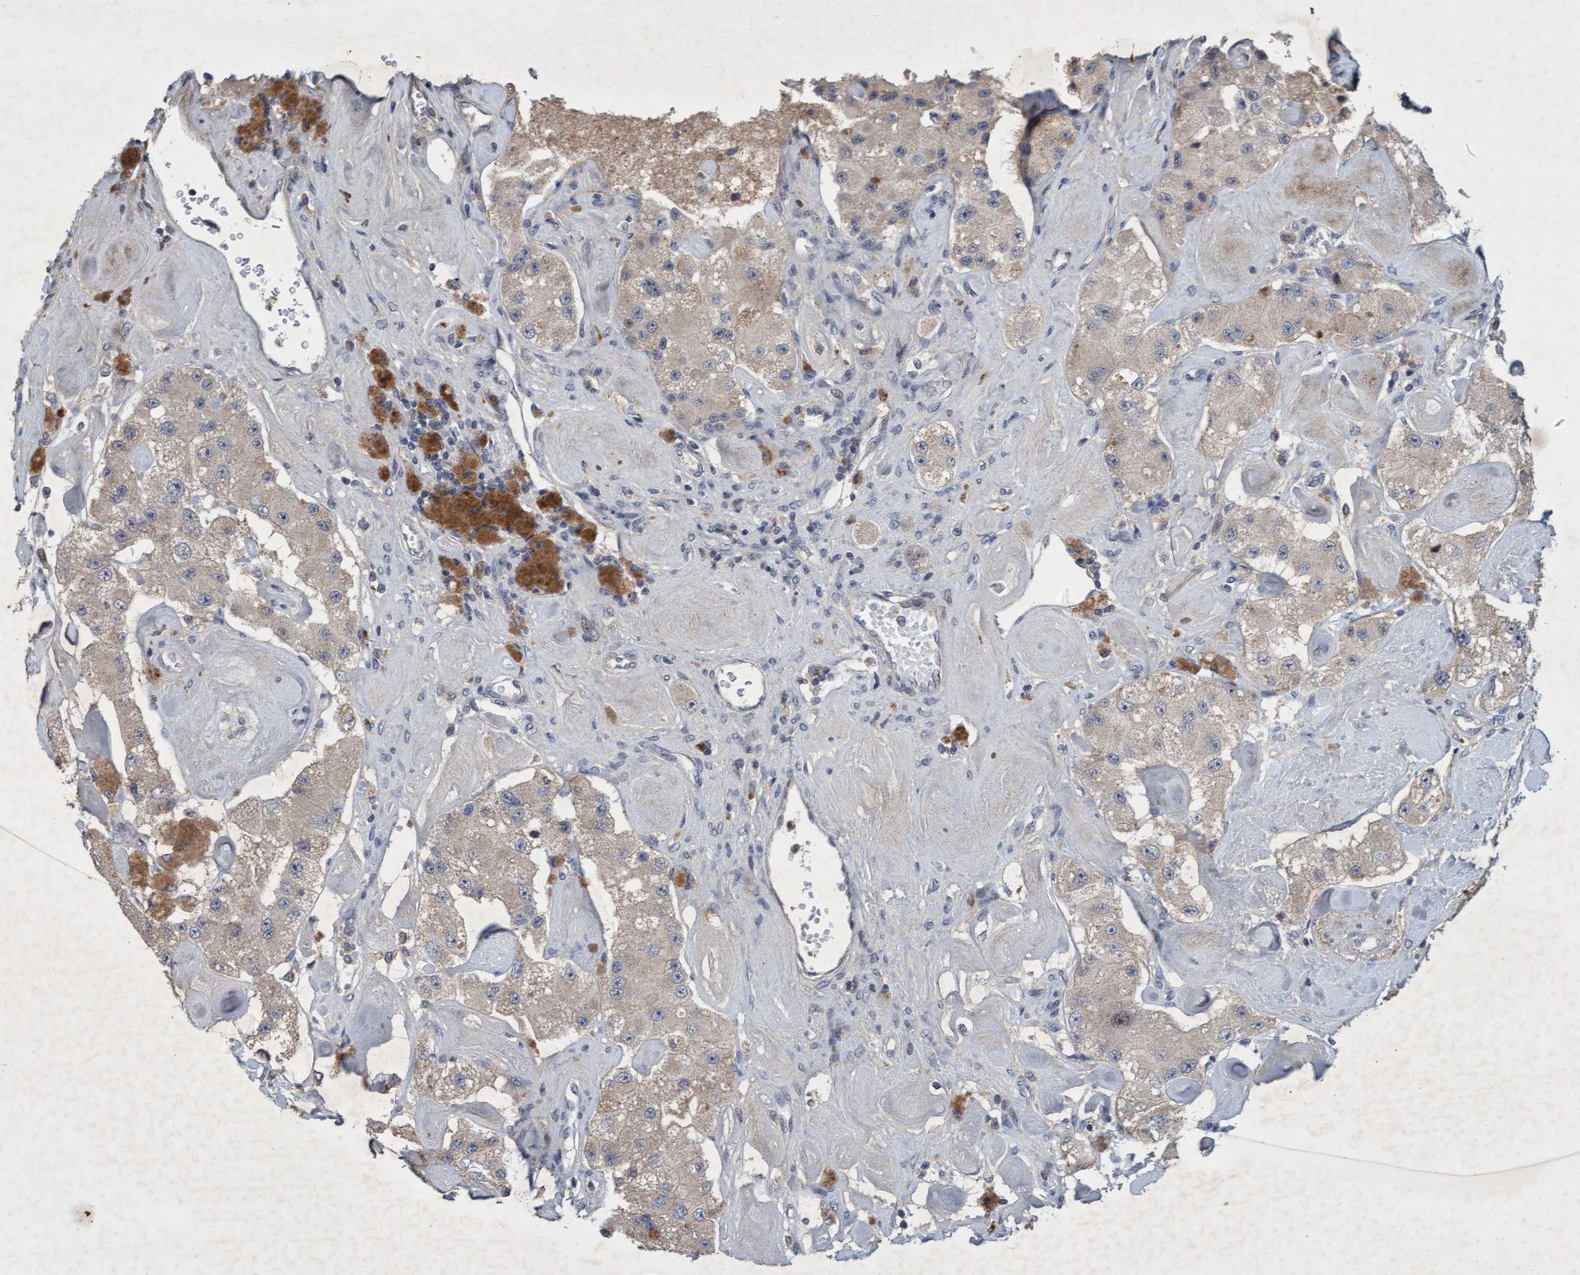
{"staining": {"intensity": "weak", "quantity": ">75%", "location": "cytoplasmic/membranous"}, "tissue": "carcinoid", "cell_type": "Tumor cells", "image_type": "cancer", "snomed": [{"axis": "morphology", "description": "Carcinoid, malignant, NOS"}, {"axis": "topography", "description": "Pancreas"}], "caption": "Immunohistochemical staining of carcinoid exhibits low levels of weak cytoplasmic/membranous staining in about >75% of tumor cells.", "gene": "ZNF677", "patient": {"sex": "male", "age": 41}}